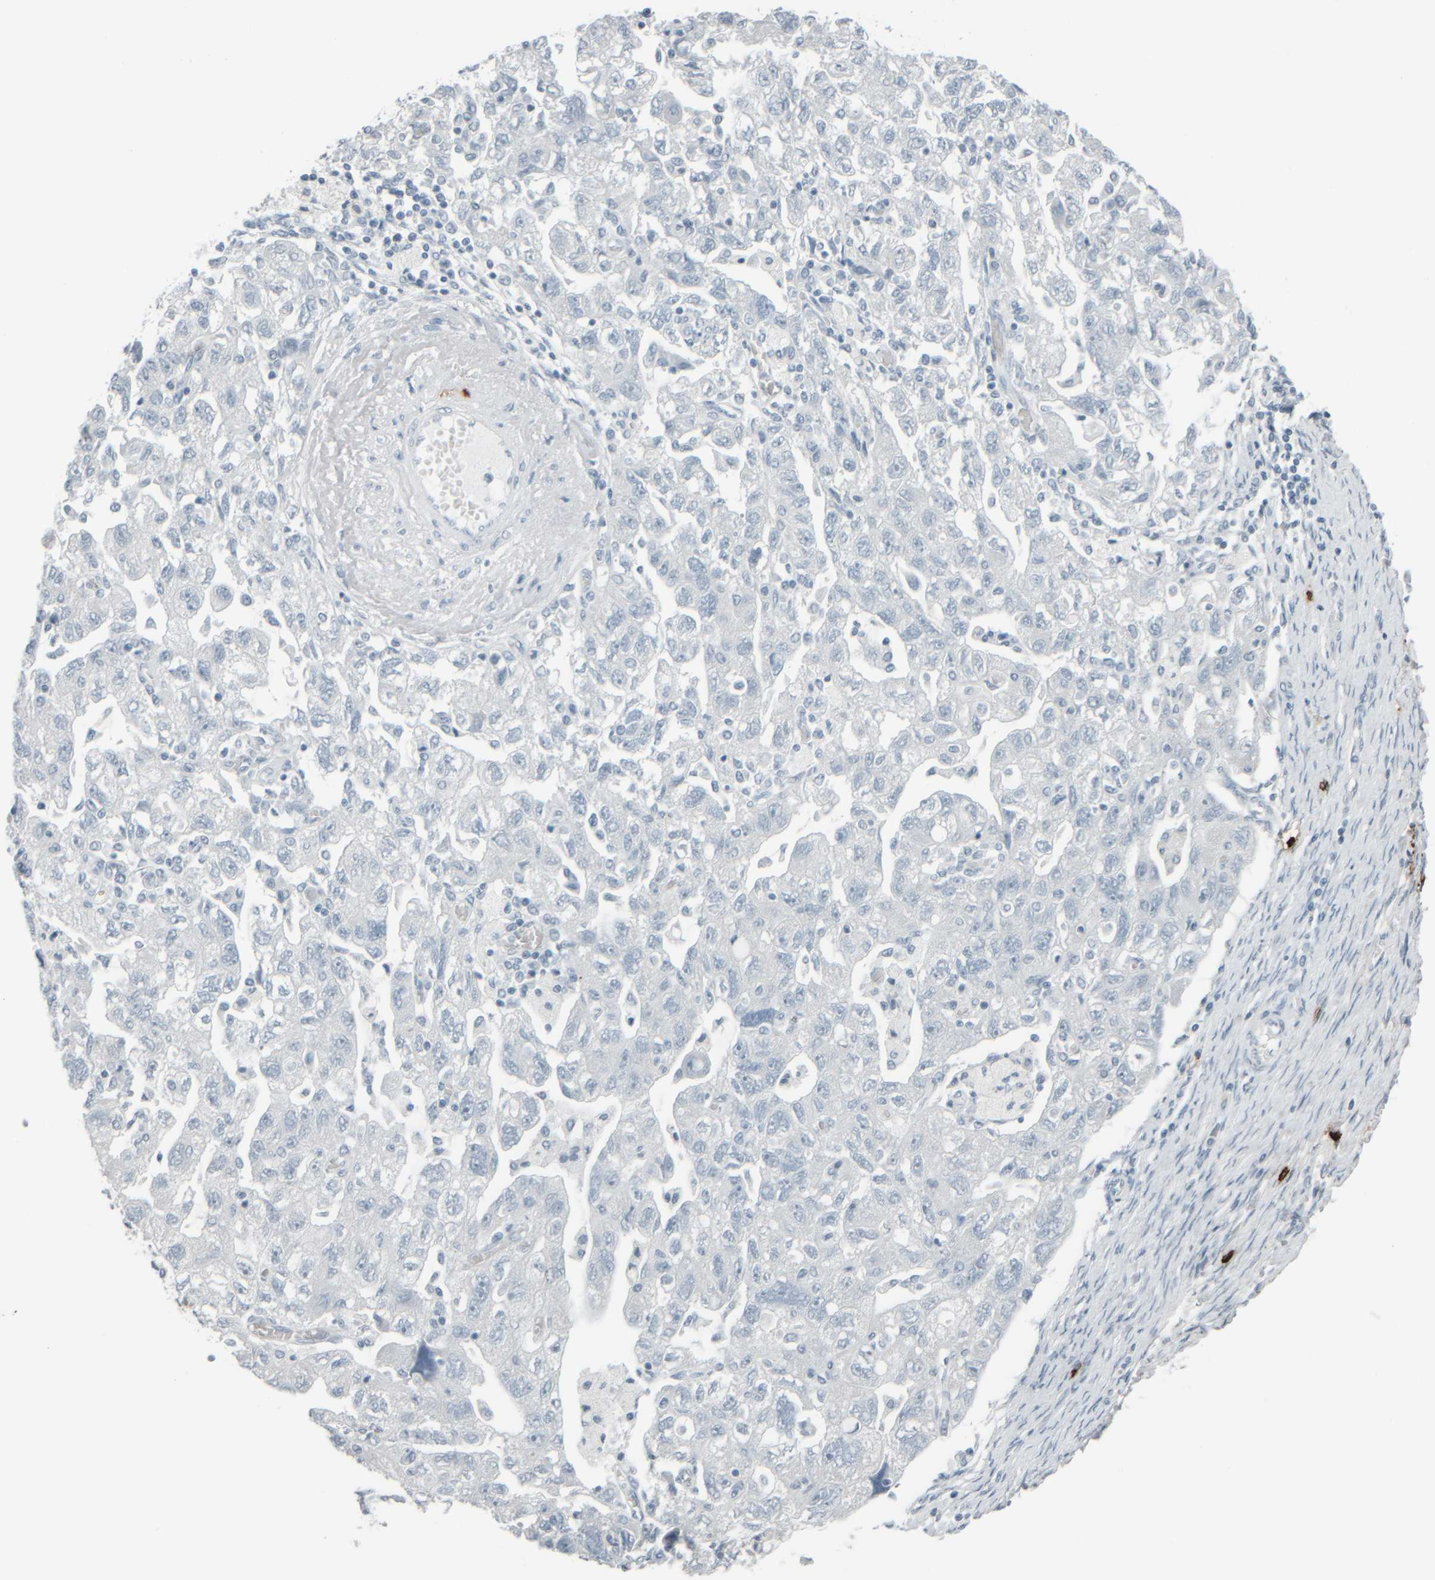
{"staining": {"intensity": "negative", "quantity": "none", "location": "none"}, "tissue": "ovarian cancer", "cell_type": "Tumor cells", "image_type": "cancer", "snomed": [{"axis": "morphology", "description": "Carcinoma, NOS"}, {"axis": "morphology", "description": "Cystadenocarcinoma, serous, NOS"}, {"axis": "topography", "description": "Ovary"}], "caption": "High power microscopy micrograph of an immunohistochemistry (IHC) micrograph of ovarian cancer (carcinoma), revealing no significant expression in tumor cells.", "gene": "TPSAB1", "patient": {"sex": "female", "age": 69}}